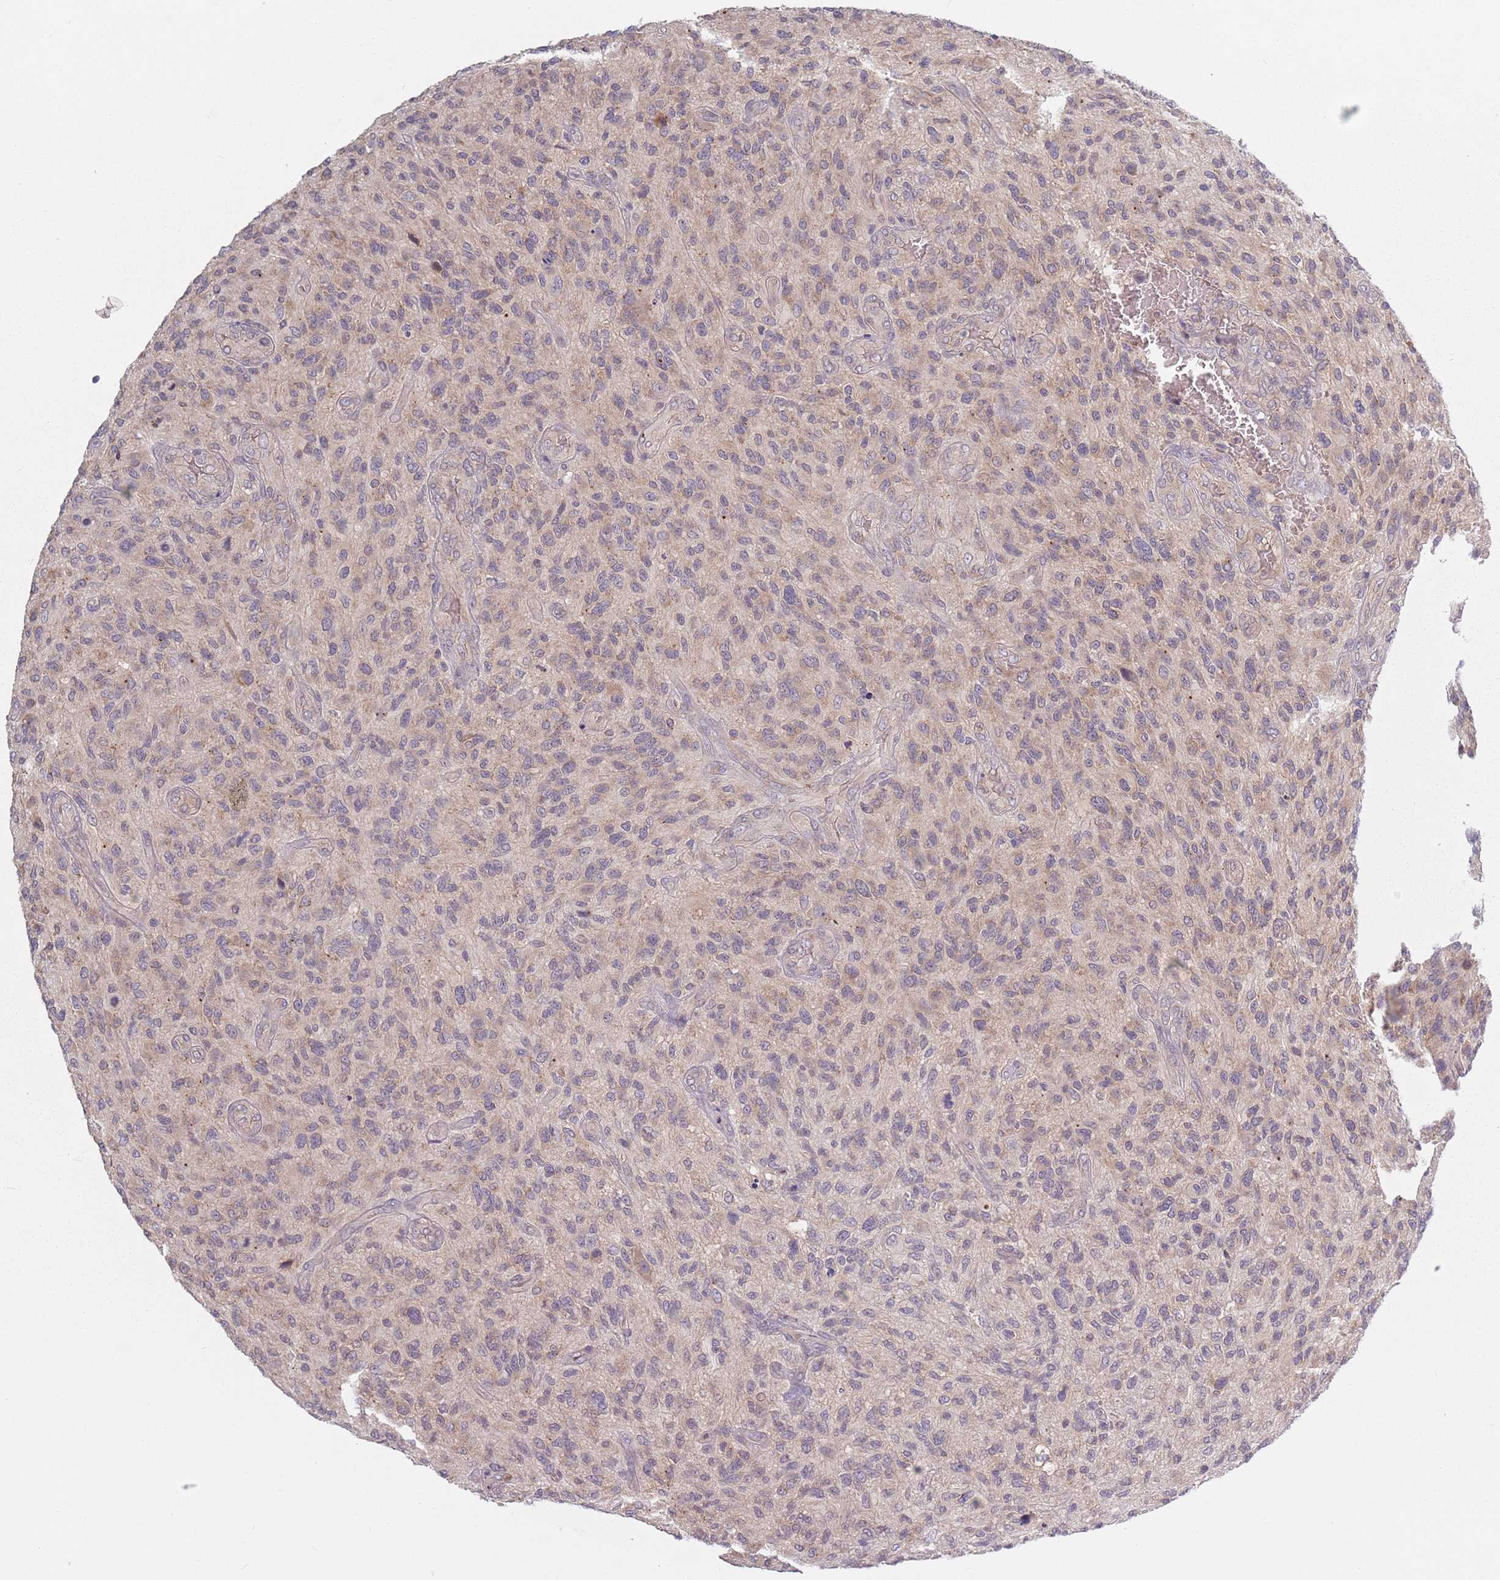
{"staining": {"intensity": "weak", "quantity": "<25%", "location": "cytoplasmic/membranous"}, "tissue": "glioma", "cell_type": "Tumor cells", "image_type": "cancer", "snomed": [{"axis": "morphology", "description": "Glioma, malignant, High grade"}, {"axis": "topography", "description": "Brain"}], "caption": "Immunohistochemistry (IHC) micrograph of neoplastic tissue: glioma stained with DAB (3,3'-diaminobenzidine) displays no significant protein positivity in tumor cells.", "gene": "ASB13", "patient": {"sex": "male", "age": 47}}